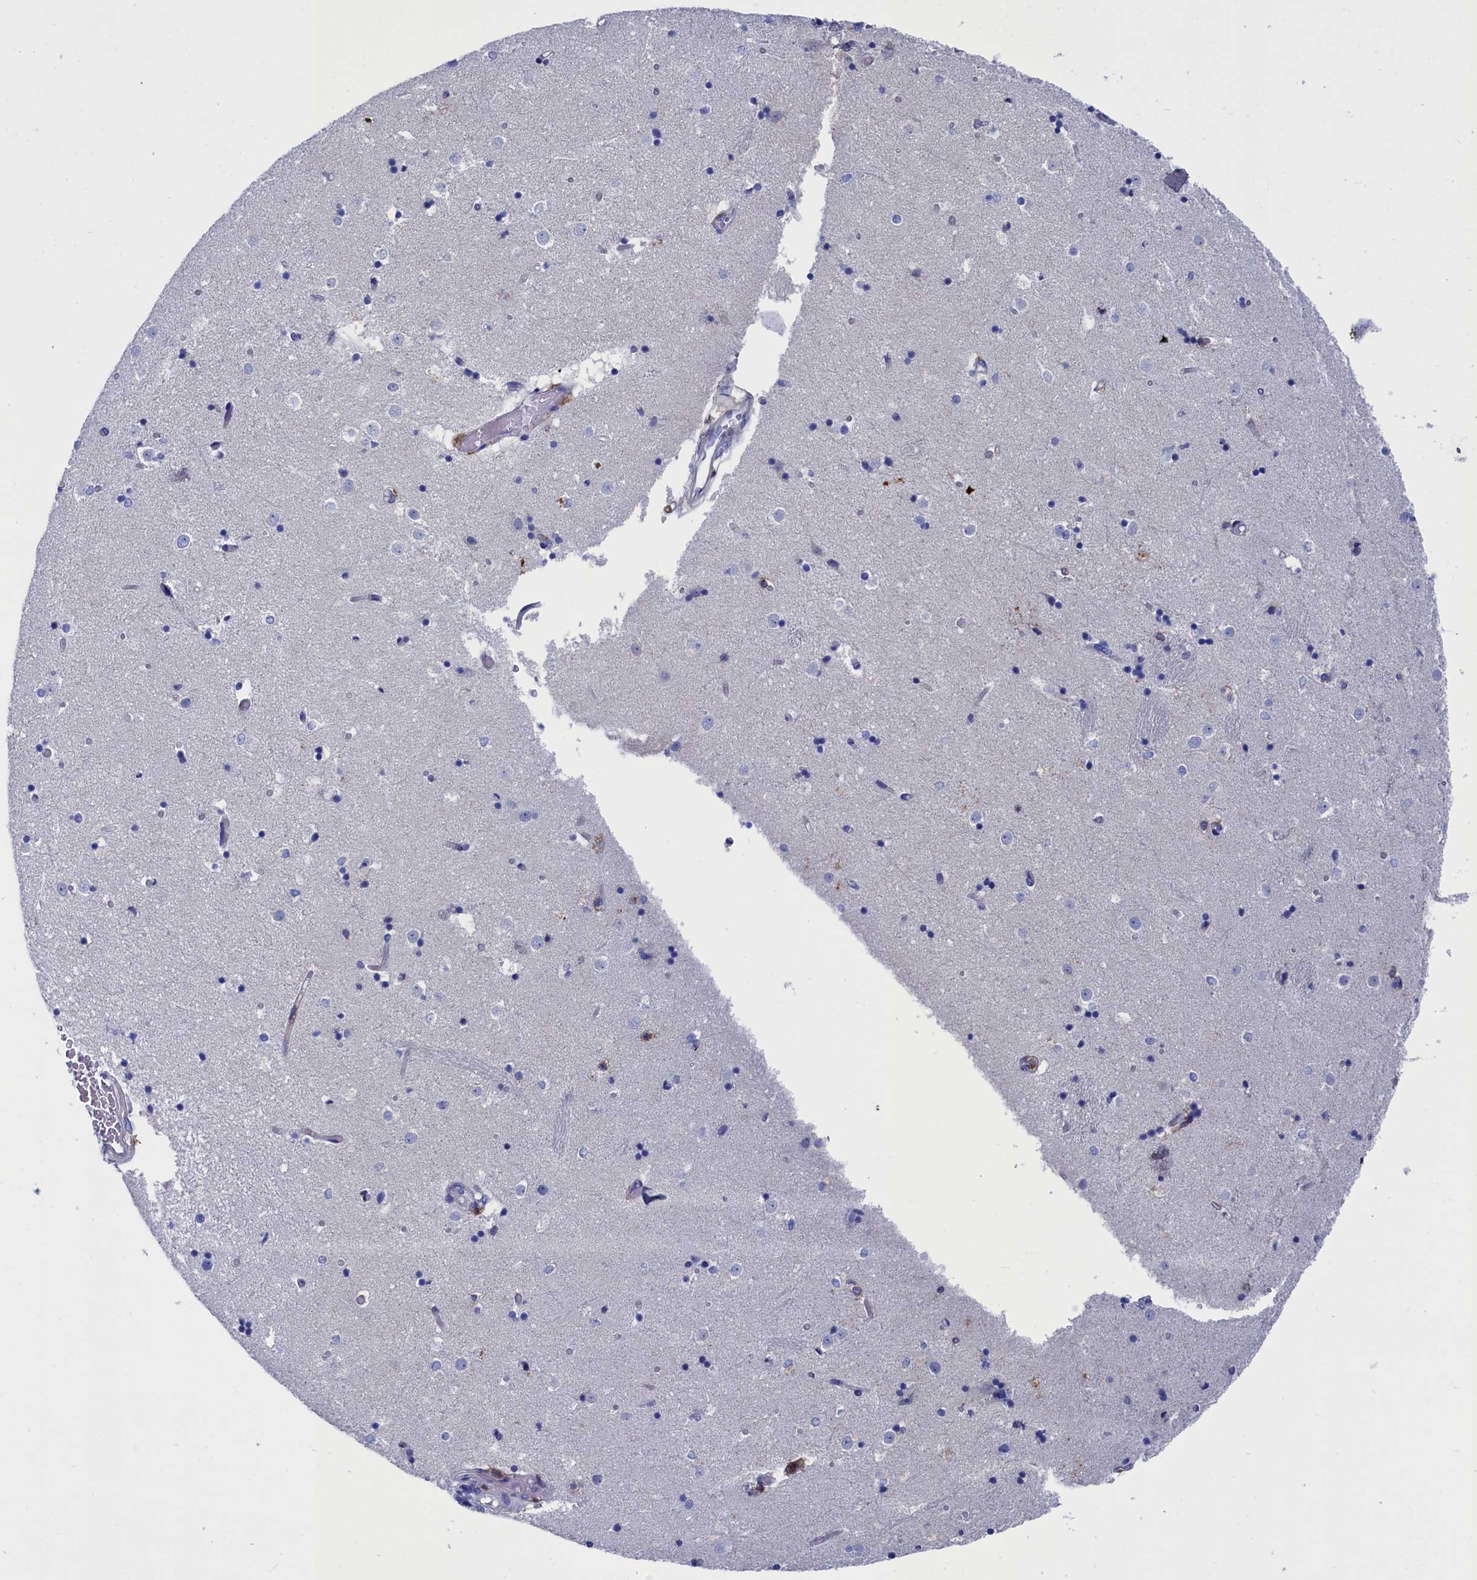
{"staining": {"intensity": "moderate", "quantity": "<25%", "location": "cytoplasmic/membranous"}, "tissue": "caudate", "cell_type": "Glial cells", "image_type": "normal", "snomed": [{"axis": "morphology", "description": "Normal tissue, NOS"}, {"axis": "topography", "description": "Lateral ventricle wall"}], "caption": "This histopathology image demonstrates immunohistochemistry staining of unremarkable caudate, with low moderate cytoplasmic/membranous expression in about <25% of glial cells.", "gene": "TYROBP", "patient": {"sex": "female", "age": 52}}